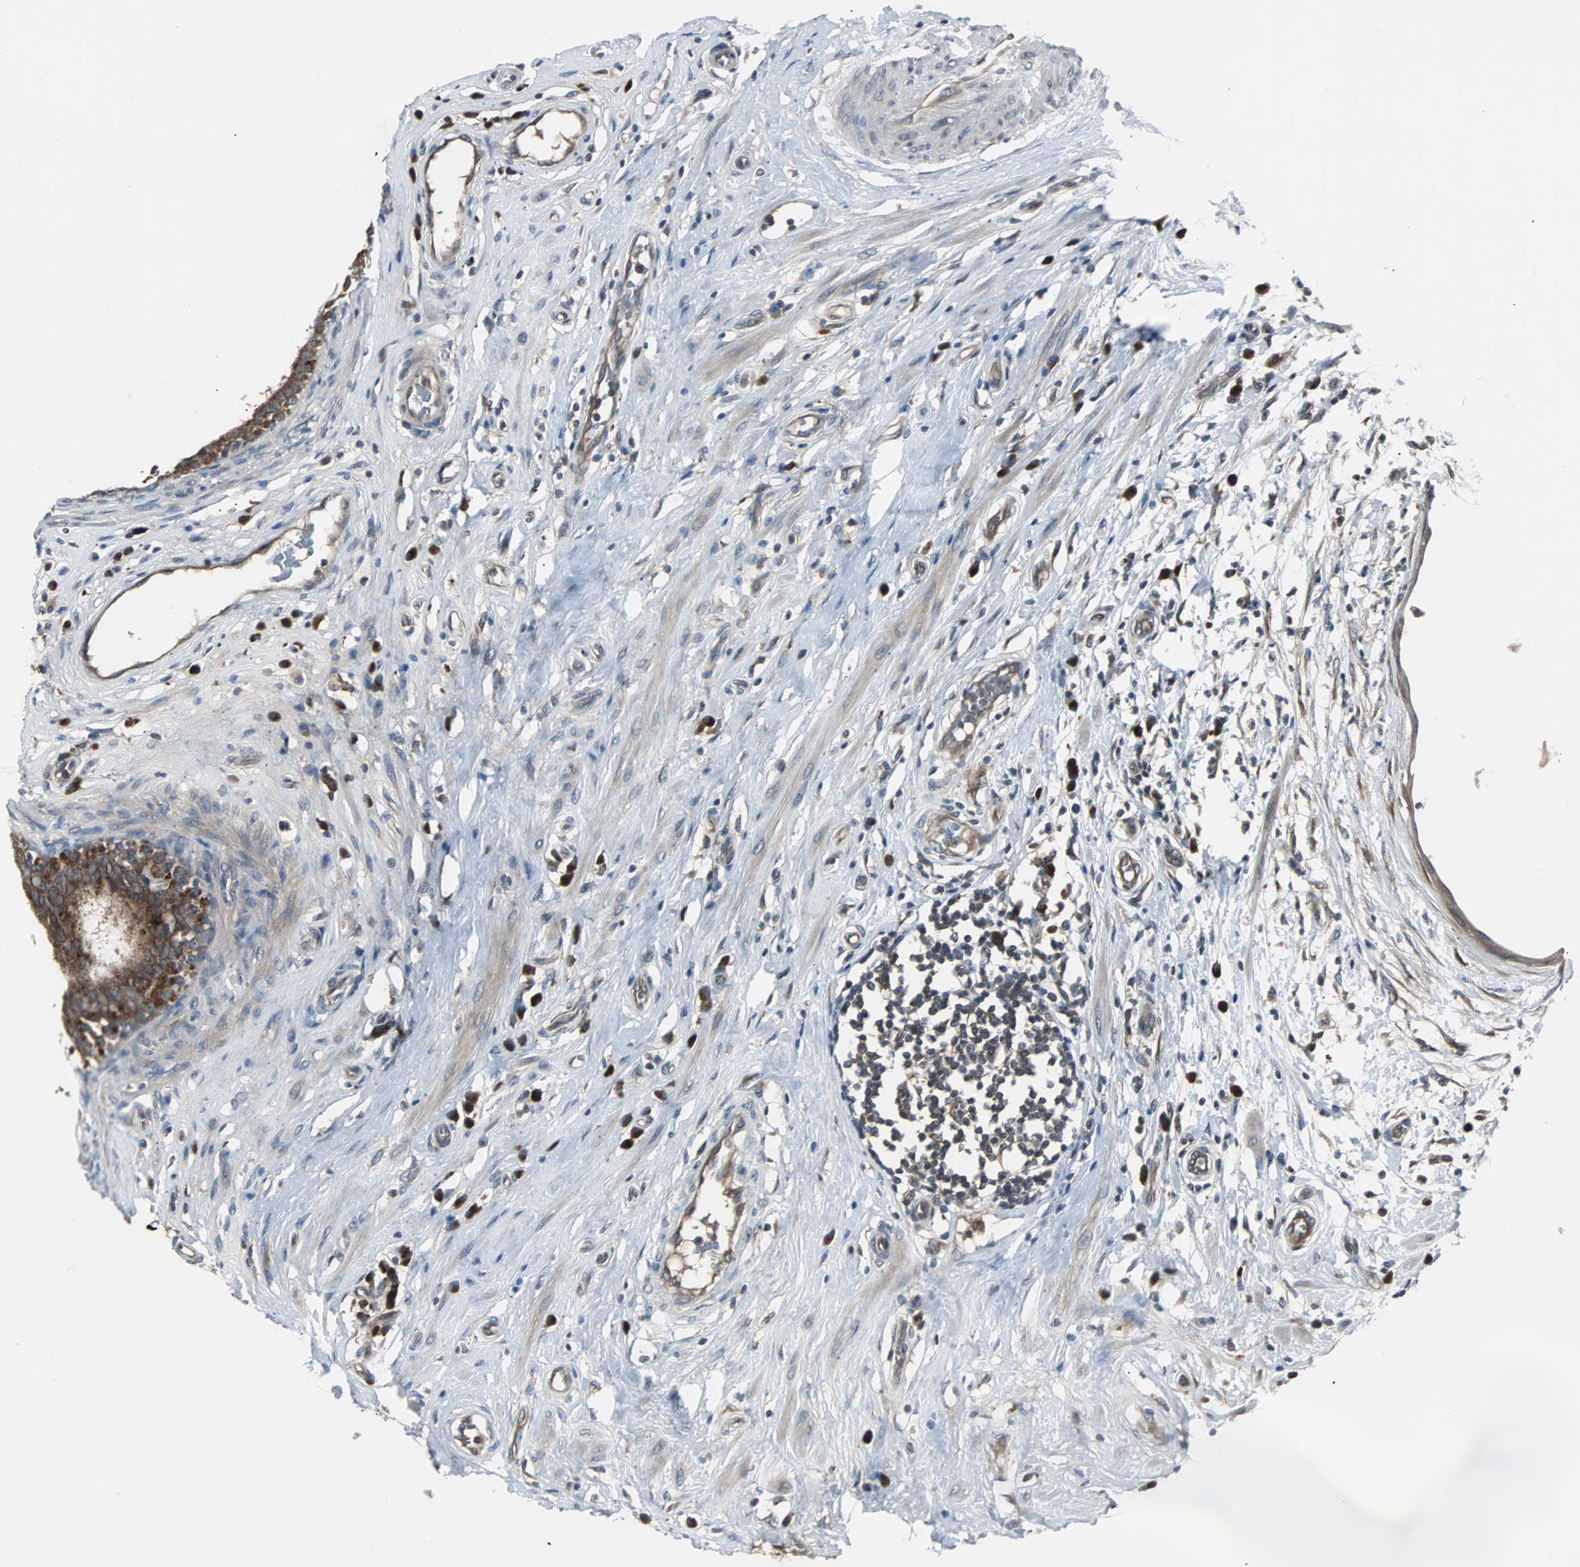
{"staining": {"intensity": "strong", "quantity": ">75%", "location": "cytoplasmic/membranous"}, "tissue": "epididymis", "cell_type": "Glandular cells", "image_type": "normal", "snomed": [{"axis": "morphology", "description": "Normal tissue, NOS"}, {"axis": "morphology", "description": "Inflammation, NOS"}, {"axis": "topography", "description": "Epididymis"}], "caption": "IHC image of unremarkable human epididymis stained for a protein (brown), which exhibits high levels of strong cytoplasmic/membranous positivity in approximately >75% of glandular cells.", "gene": "ARF1", "patient": {"sex": "male", "age": 84}}